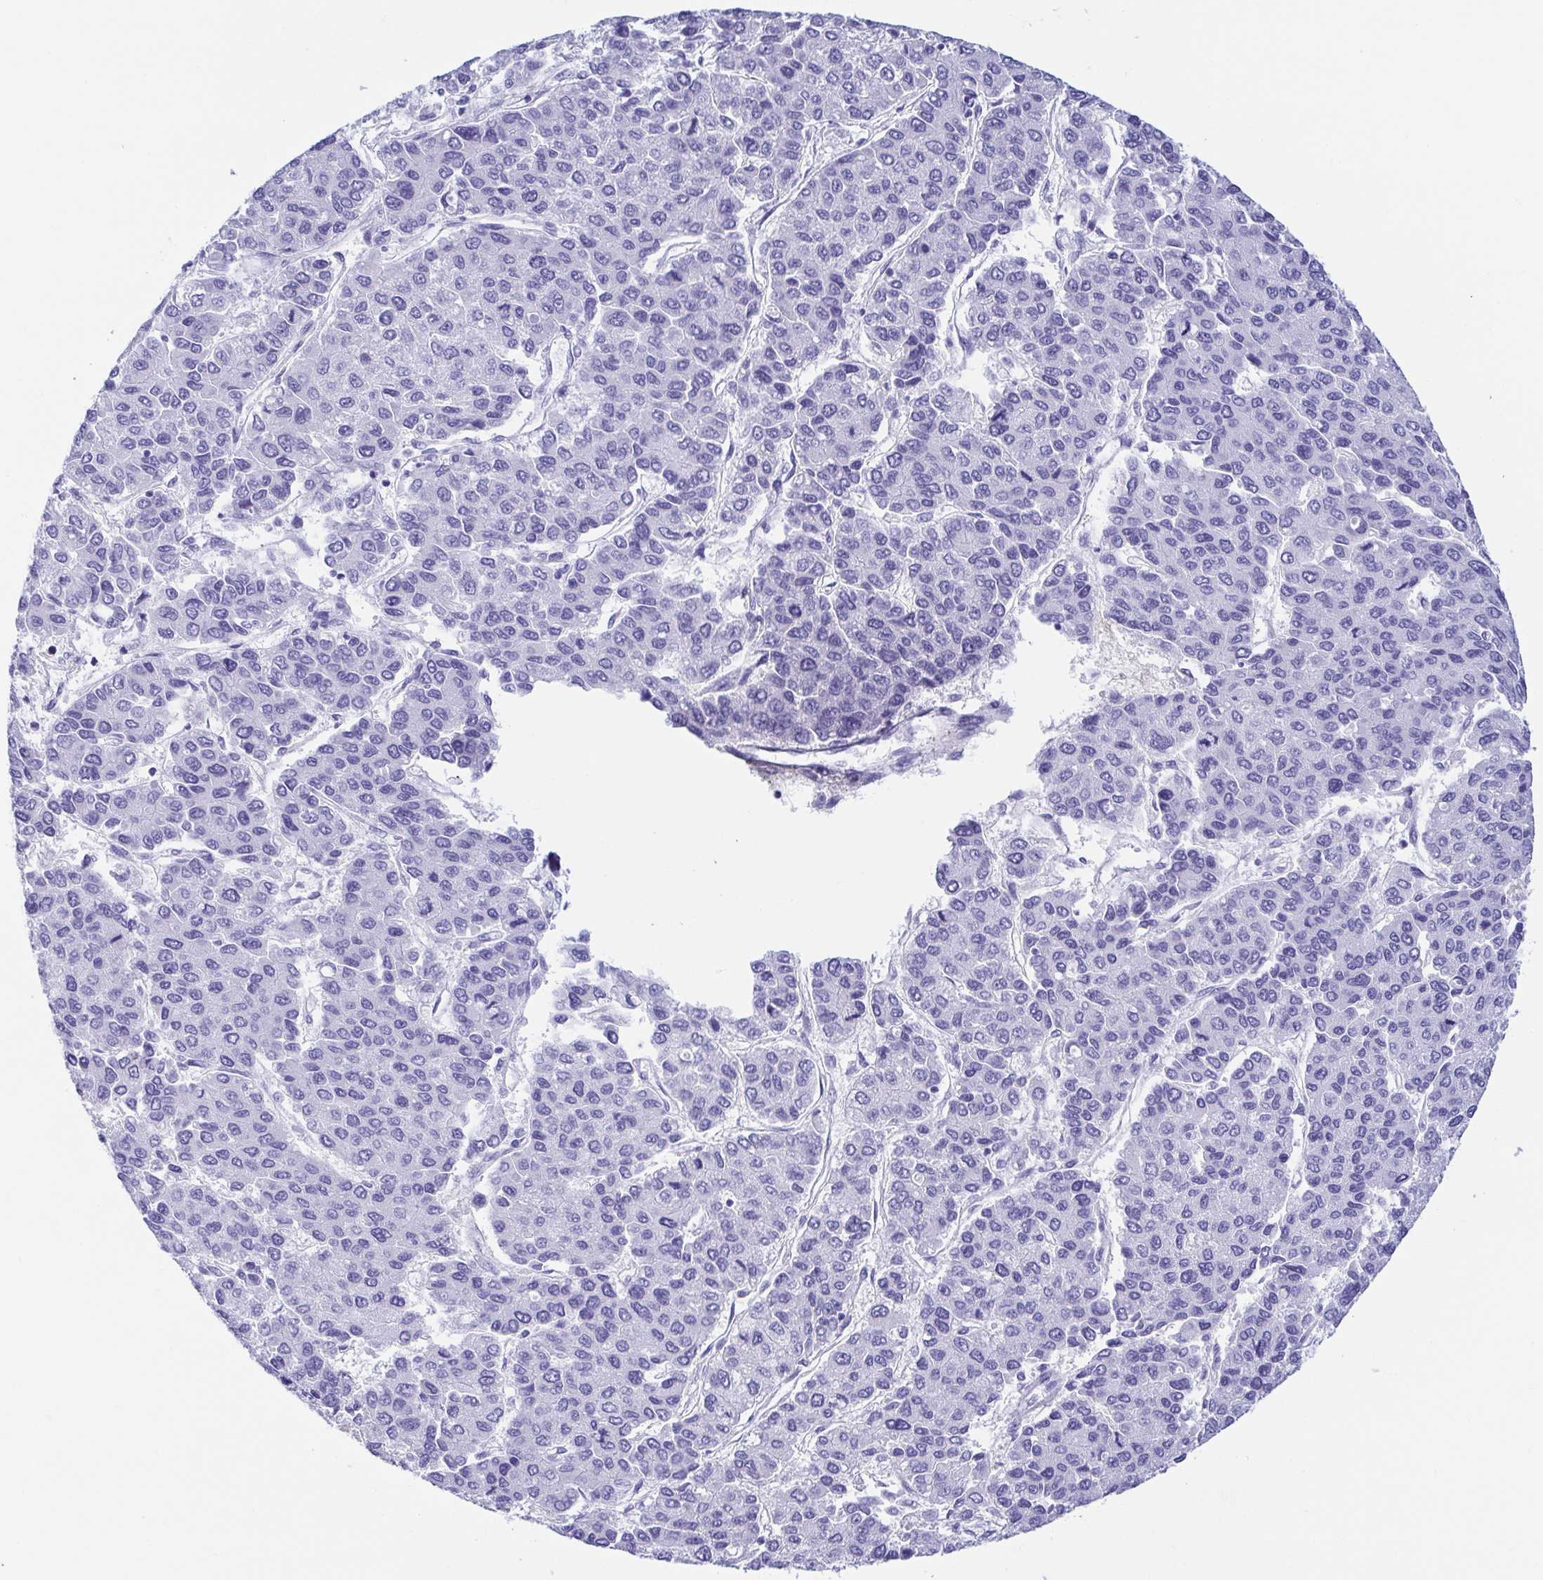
{"staining": {"intensity": "negative", "quantity": "none", "location": "none"}, "tissue": "liver cancer", "cell_type": "Tumor cells", "image_type": "cancer", "snomed": [{"axis": "morphology", "description": "Carcinoma, Hepatocellular, NOS"}, {"axis": "topography", "description": "Liver"}], "caption": "Immunohistochemistry histopathology image of human liver hepatocellular carcinoma stained for a protein (brown), which displays no positivity in tumor cells. (DAB (3,3'-diaminobenzidine) IHC, high magnification).", "gene": "GKN1", "patient": {"sex": "female", "age": 66}}